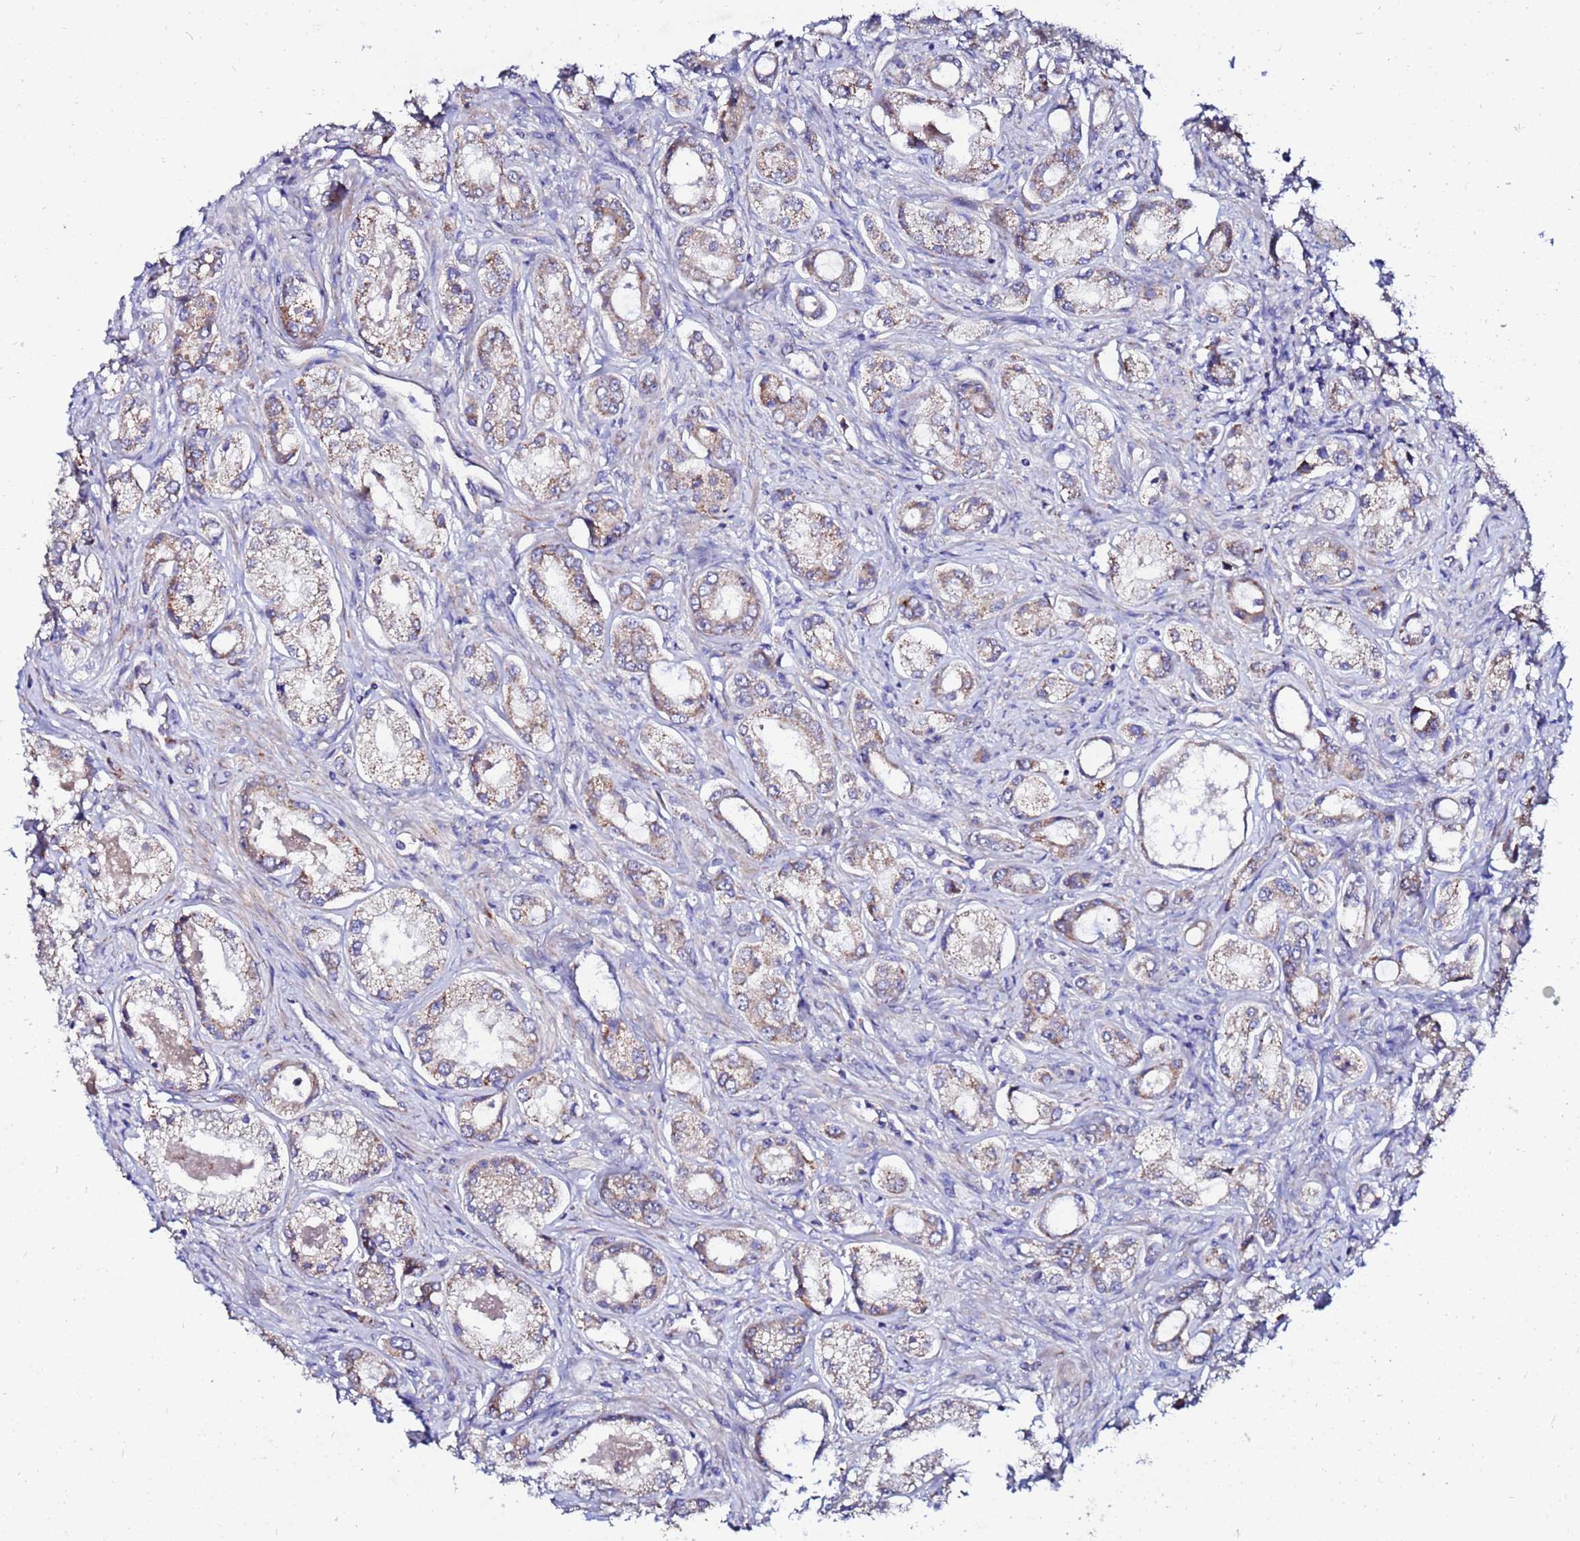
{"staining": {"intensity": "weak", "quantity": ">75%", "location": "cytoplasmic/membranous"}, "tissue": "prostate cancer", "cell_type": "Tumor cells", "image_type": "cancer", "snomed": [{"axis": "morphology", "description": "Adenocarcinoma, Low grade"}, {"axis": "topography", "description": "Prostate"}], "caption": "Tumor cells exhibit low levels of weak cytoplasmic/membranous expression in about >75% of cells in human prostate cancer (adenocarcinoma (low-grade)). The staining is performed using DAB brown chromogen to label protein expression. The nuclei are counter-stained blue using hematoxylin.", "gene": "FAHD2A", "patient": {"sex": "male", "age": 68}}